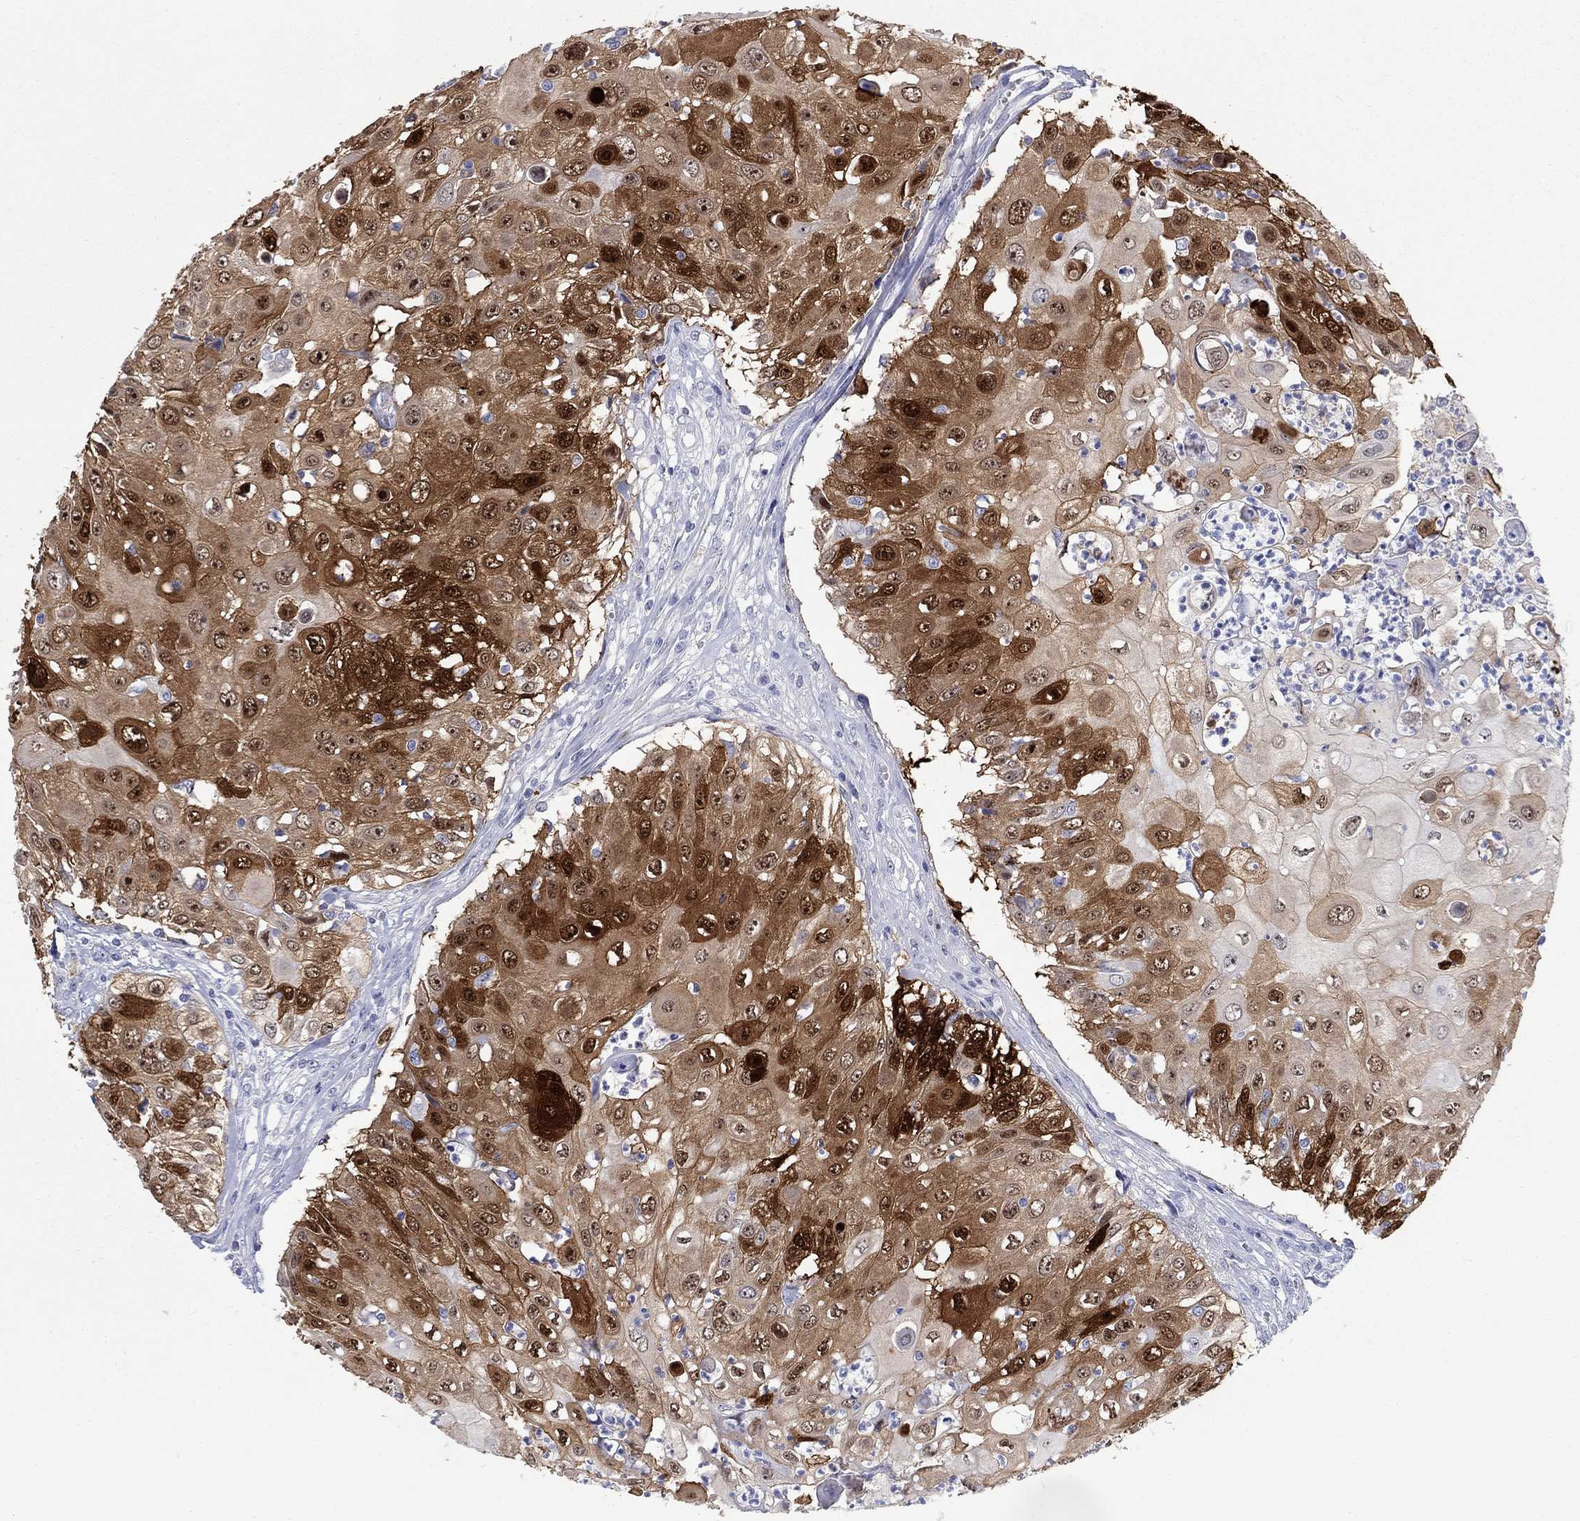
{"staining": {"intensity": "moderate", "quantity": ">75%", "location": "cytoplasmic/membranous,nuclear"}, "tissue": "urothelial cancer", "cell_type": "Tumor cells", "image_type": "cancer", "snomed": [{"axis": "morphology", "description": "Urothelial carcinoma, High grade"}, {"axis": "topography", "description": "Urinary bladder"}], "caption": "IHC micrograph of neoplastic tissue: human urothelial cancer stained using immunohistochemistry exhibits medium levels of moderate protein expression localized specifically in the cytoplasmic/membranous and nuclear of tumor cells, appearing as a cytoplasmic/membranous and nuclear brown color.", "gene": "AKR1C2", "patient": {"sex": "female", "age": 79}}